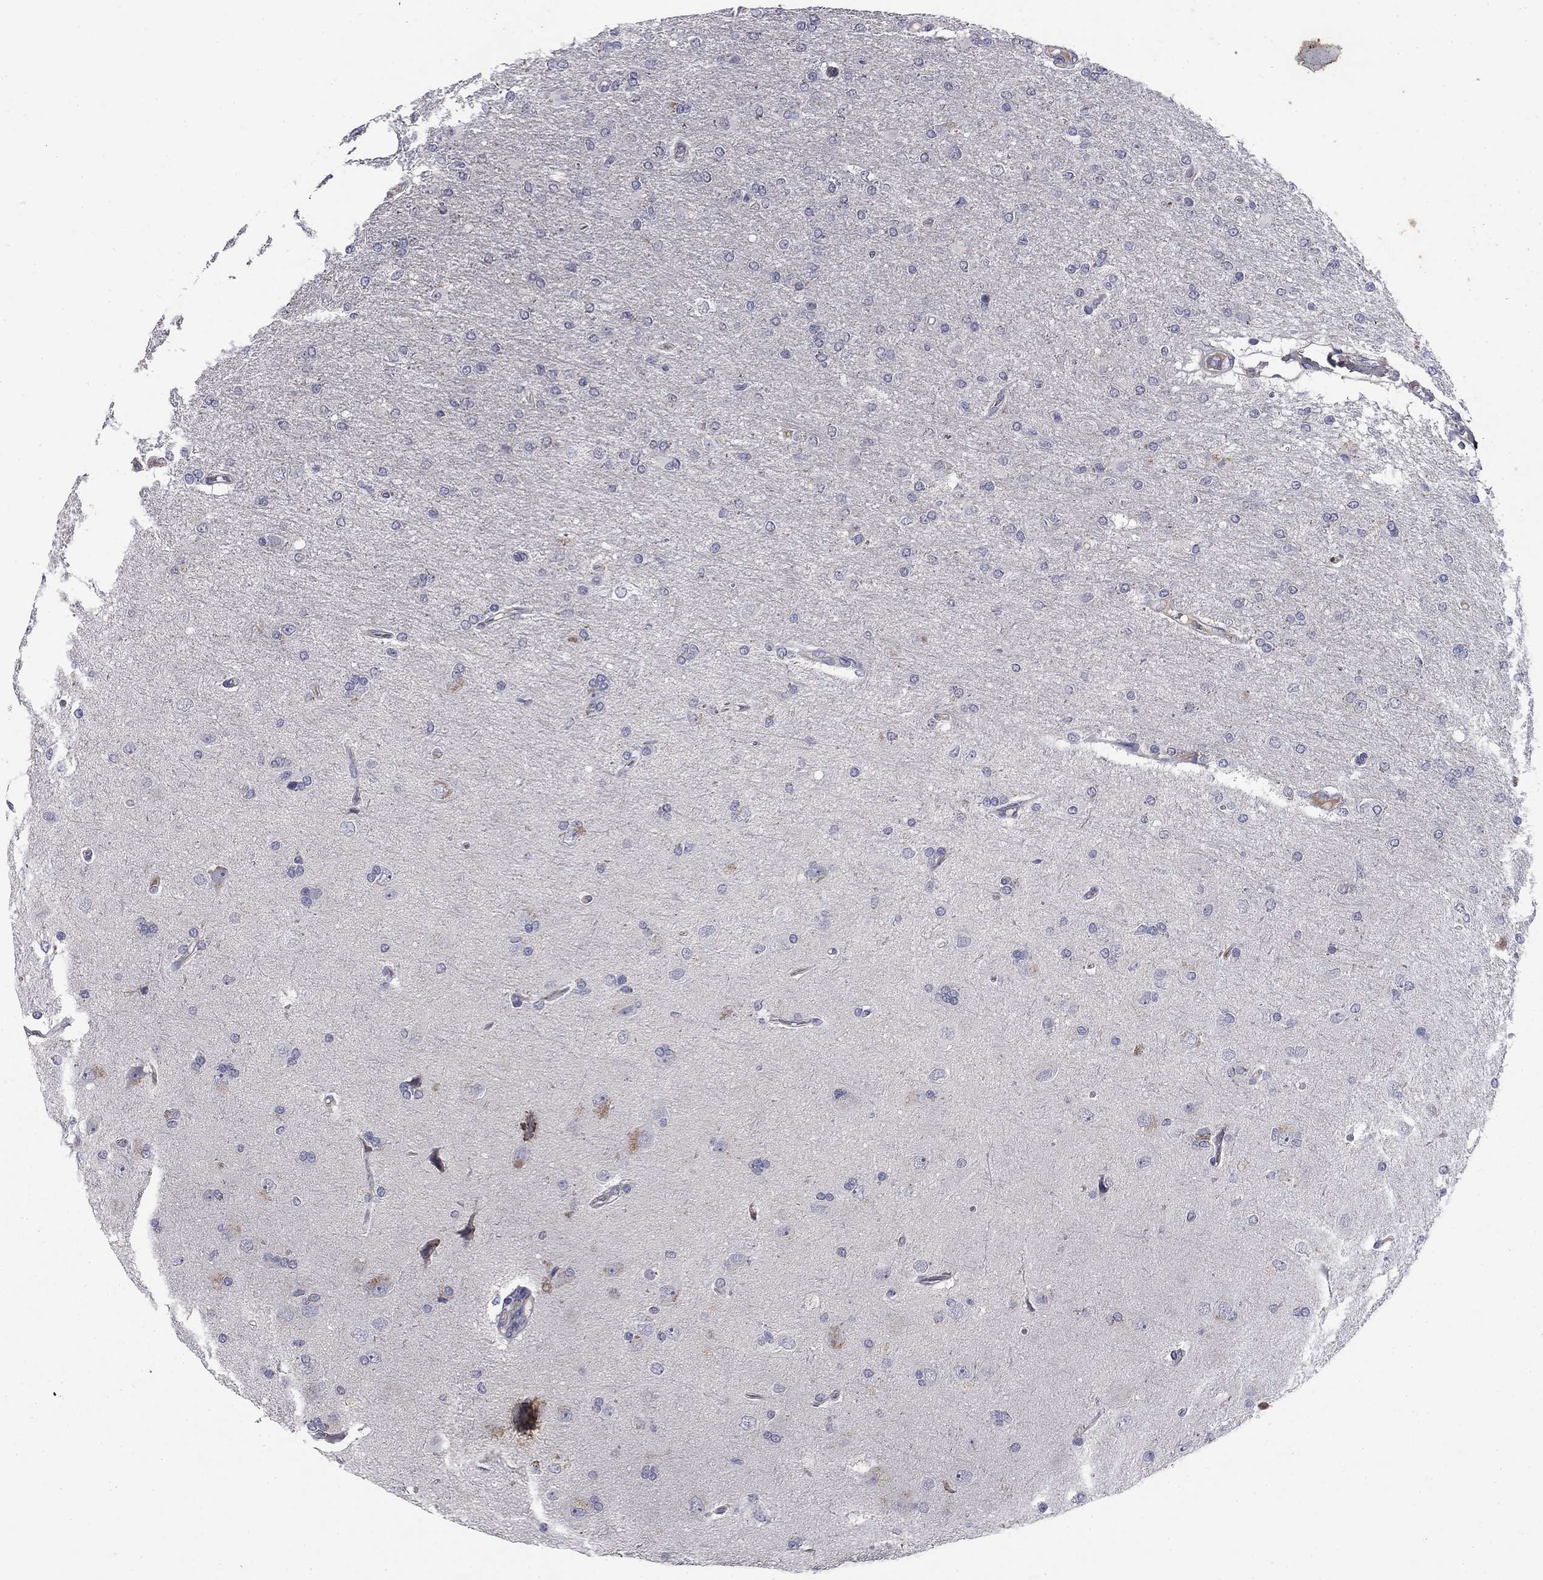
{"staining": {"intensity": "negative", "quantity": "none", "location": "none"}, "tissue": "glioma", "cell_type": "Tumor cells", "image_type": "cancer", "snomed": [{"axis": "morphology", "description": "Glioma, malignant, High grade"}, {"axis": "topography", "description": "Cerebral cortex"}], "caption": "Immunohistochemistry of glioma shows no staining in tumor cells.", "gene": "COL2A1", "patient": {"sex": "male", "age": 70}}